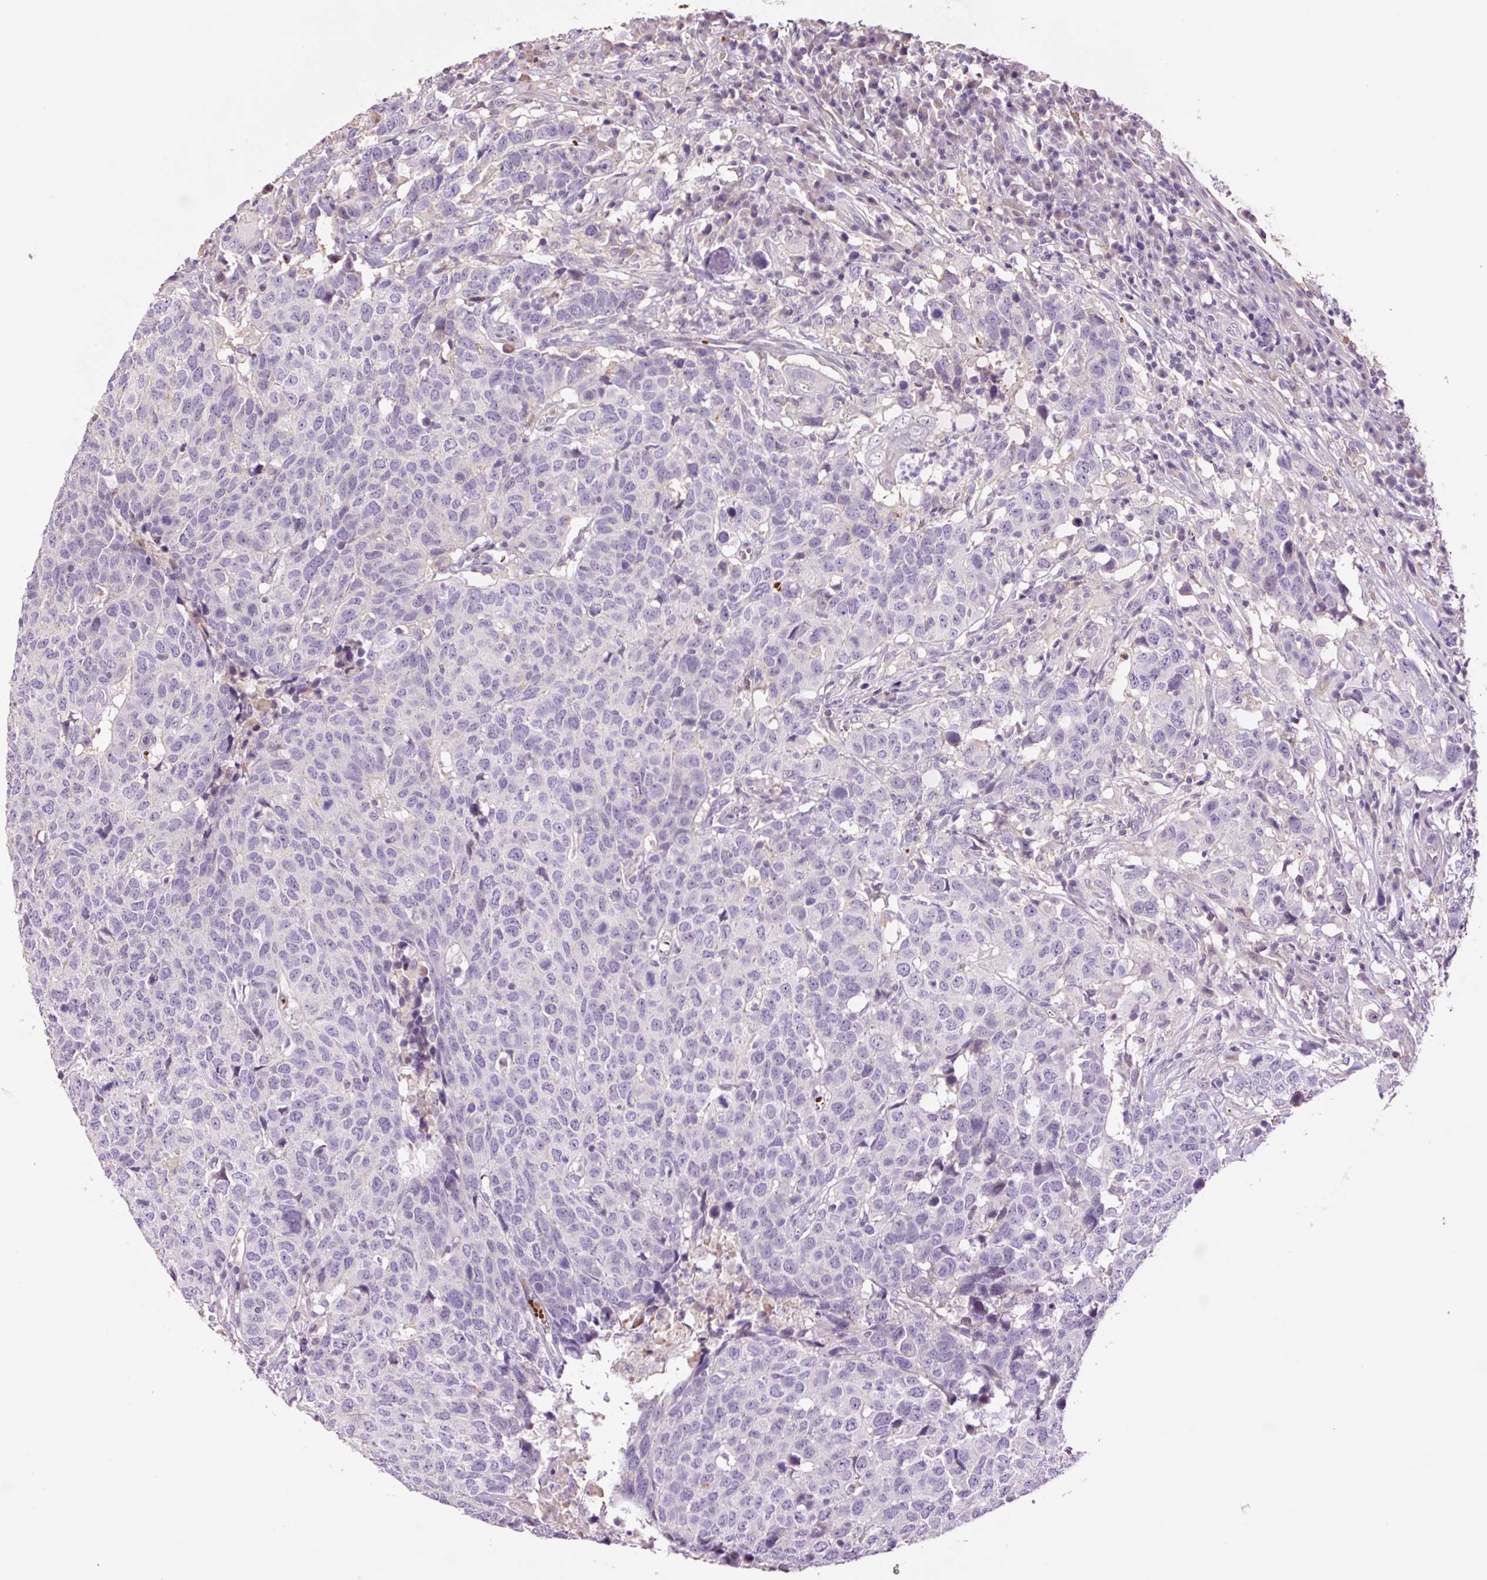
{"staining": {"intensity": "negative", "quantity": "none", "location": "none"}, "tissue": "head and neck cancer", "cell_type": "Tumor cells", "image_type": "cancer", "snomed": [{"axis": "morphology", "description": "Normal tissue, NOS"}, {"axis": "morphology", "description": "Squamous cell carcinoma, NOS"}, {"axis": "topography", "description": "Skeletal muscle"}, {"axis": "topography", "description": "Vascular tissue"}, {"axis": "topography", "description": "Peripheral nerve tissue"}, {"axis": "topography", "description": "Head-Neck"}], "caption": "IHC of head and neck squamous cell carcinoma demonstrates no expression in tumor cells.", "gene": "TMEM235", "patient": {"sex": "male", "age": 66}}